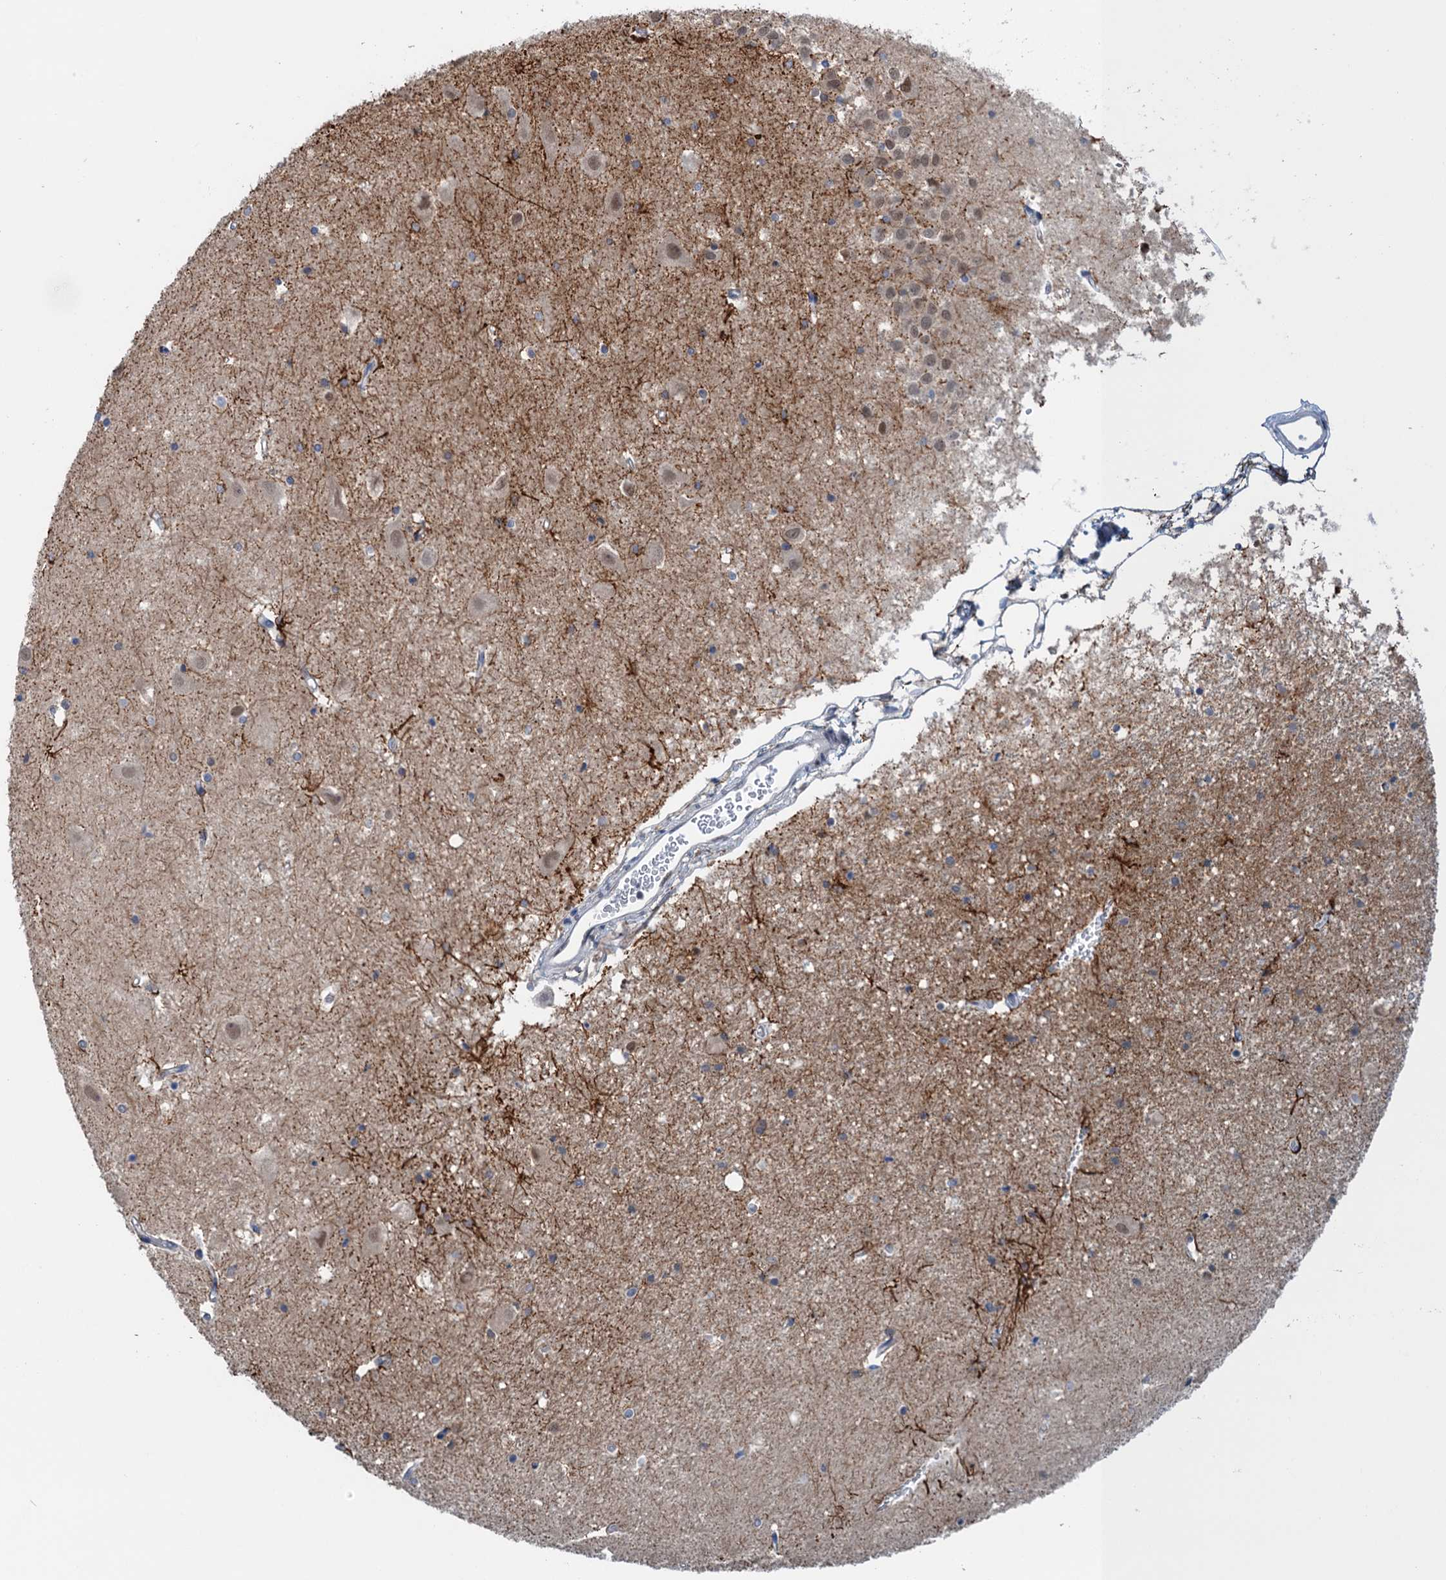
{"staining": {"intensity": "strong", "quantity": "<25%", "location": "cytoplasmic/membranous"}, "tissue": "hippocampus", "cell_type": "Glial cells", "image_type": "normal", "snomed": [{"axis": "morphology", "description": "Normal tissue, NOS"}, {"axis": "topography", "description": "Hippocampus"}], "caption": "Immunohistochemical staining of unremarkable human hippocampus shows <25% levels of strong cytoplasmic/membranous protein positivity in about <25% of glial cells.", "gene": "SAE1", "patient": {"sex": "female", "age": 52}}